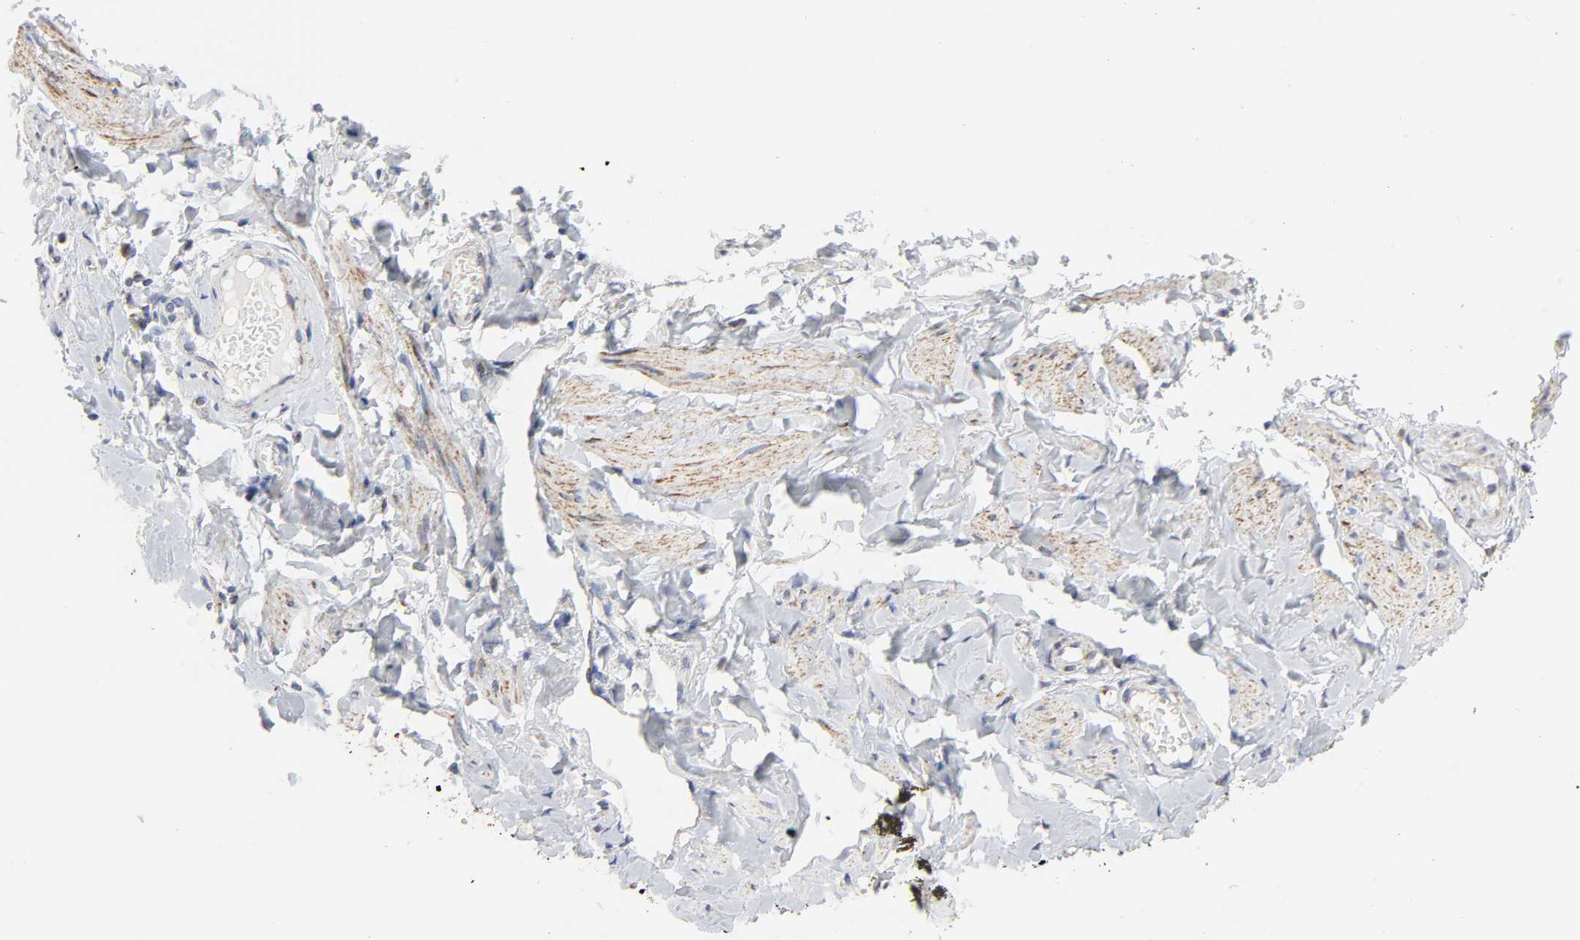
{"staining": {"intensity": "strong", "quantity": "25%-75%", "location": "cytoplasmic/membranous"}, "tissue": "vagina", "cell_type": "Squamous epithelial cells", "image_type": "normal", "snomed": [{"axis": "morphology", "description": "Normal tissue, NOS"}, {"axis": "topography", "description": "Vagina"}], "caption": "IHC staining of normal vagina, which exhibits high levels of strong cytoplasmic/membranous staining in approximately 25%-75% of squamous epithelial cells indicating strong cytoplasmic/membranous protein expression. The staining was performed using DAB (brown) for protein detection and nuclei were counterstained in hematoxylin (blue).", "gene": "CYCS", "patient": {"sex": "female", "age": 55}}